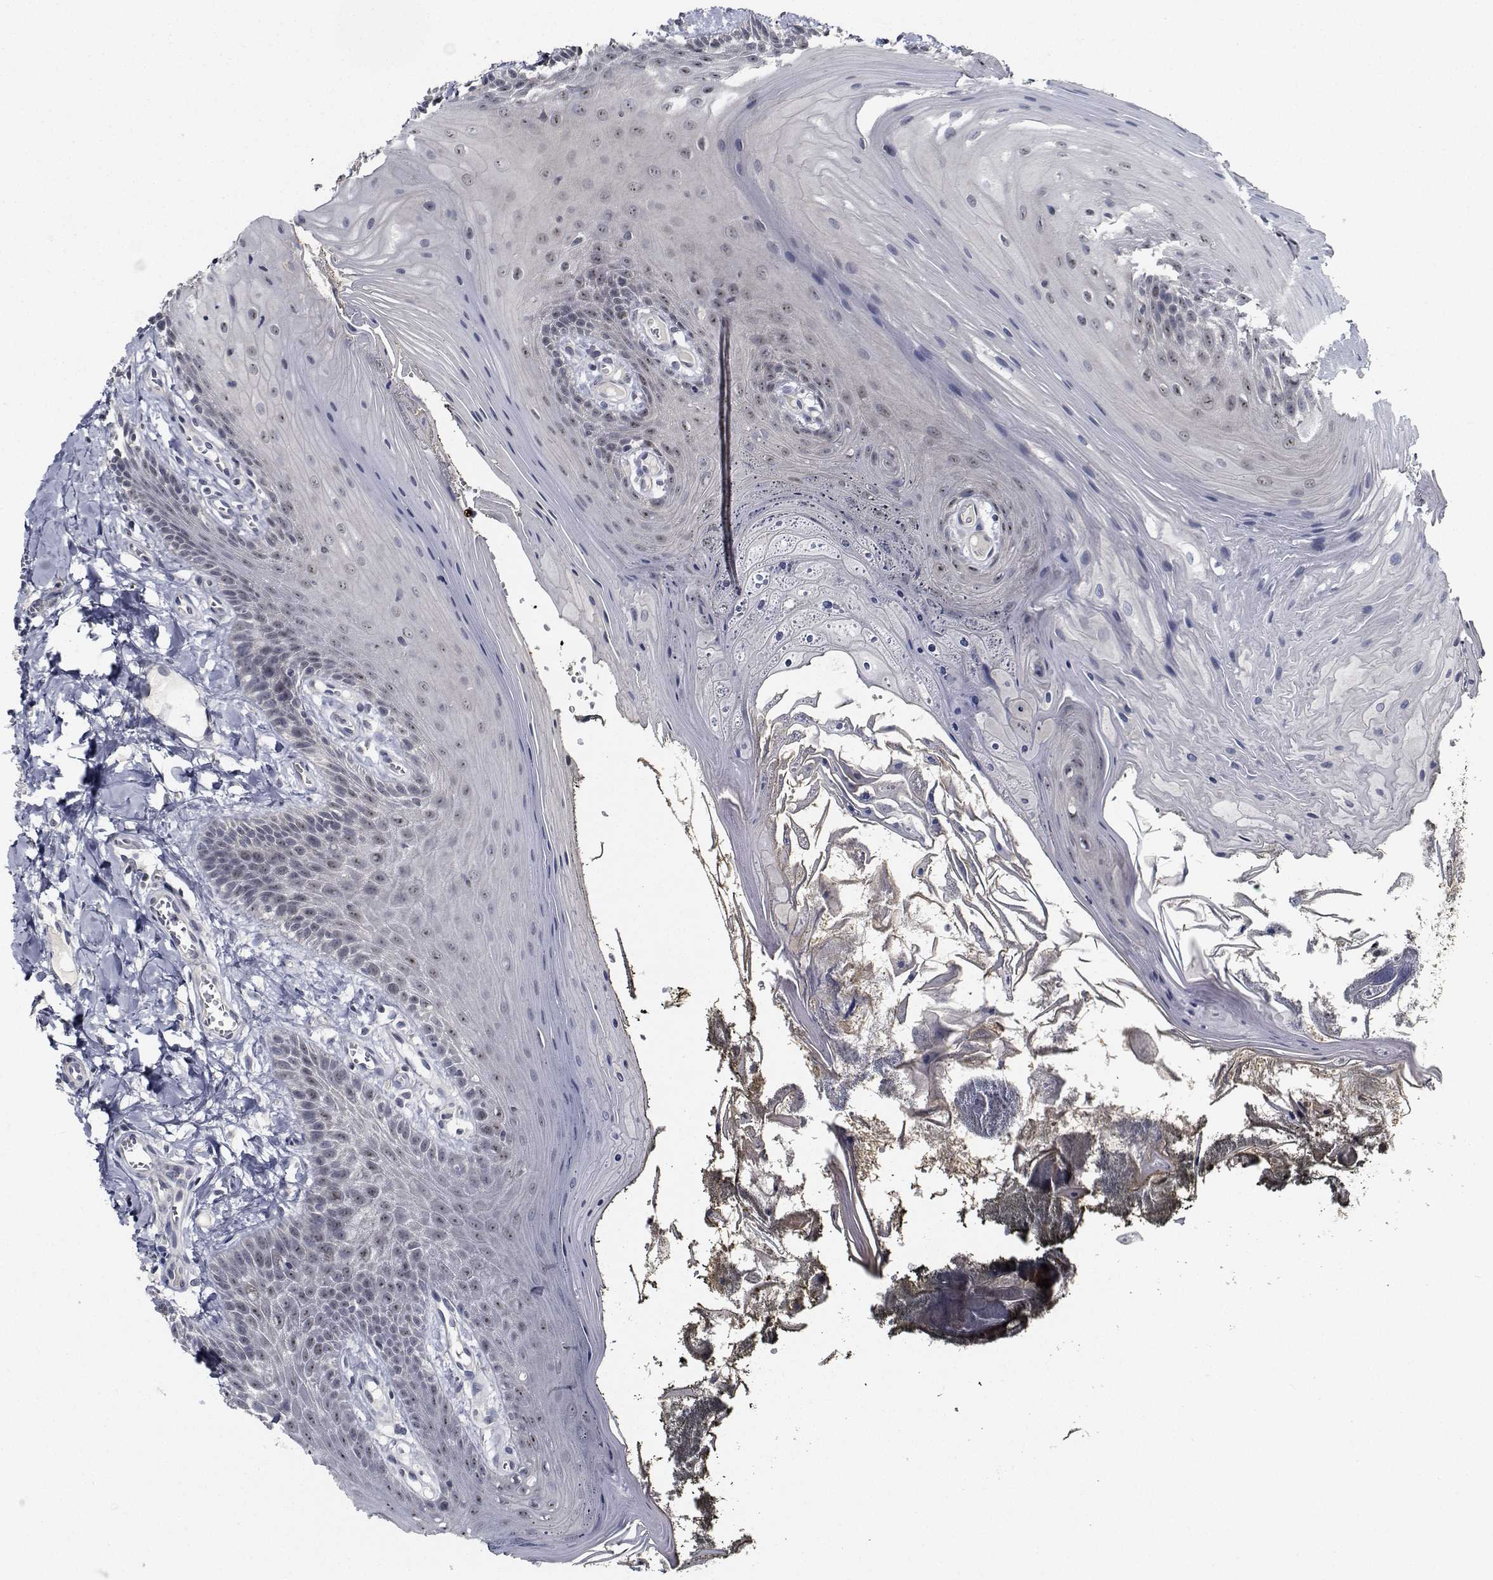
{"staining": {"intensity": "moderate", "quantity": "25%-75%", "location": "nuclear"}, "tissue": "oral mucosa", "cell_type": "Squamous epithelial cells", "image_type": "normal", "snomed": [{"axis": "morphology", "description": "Normal tissue, NOS"}, {"axis": "topography", "description": "Oral tissue"}], "caption": "Moderate nuclear protein positivity is seen in about 25%-75% of squamous epithelial cells in oral mucosa. Immunohistochemistry stains the protein in brown and the nuclei are stained blue.", "gene": "NVL", "patient": {"sex": "male", "age": 9}}